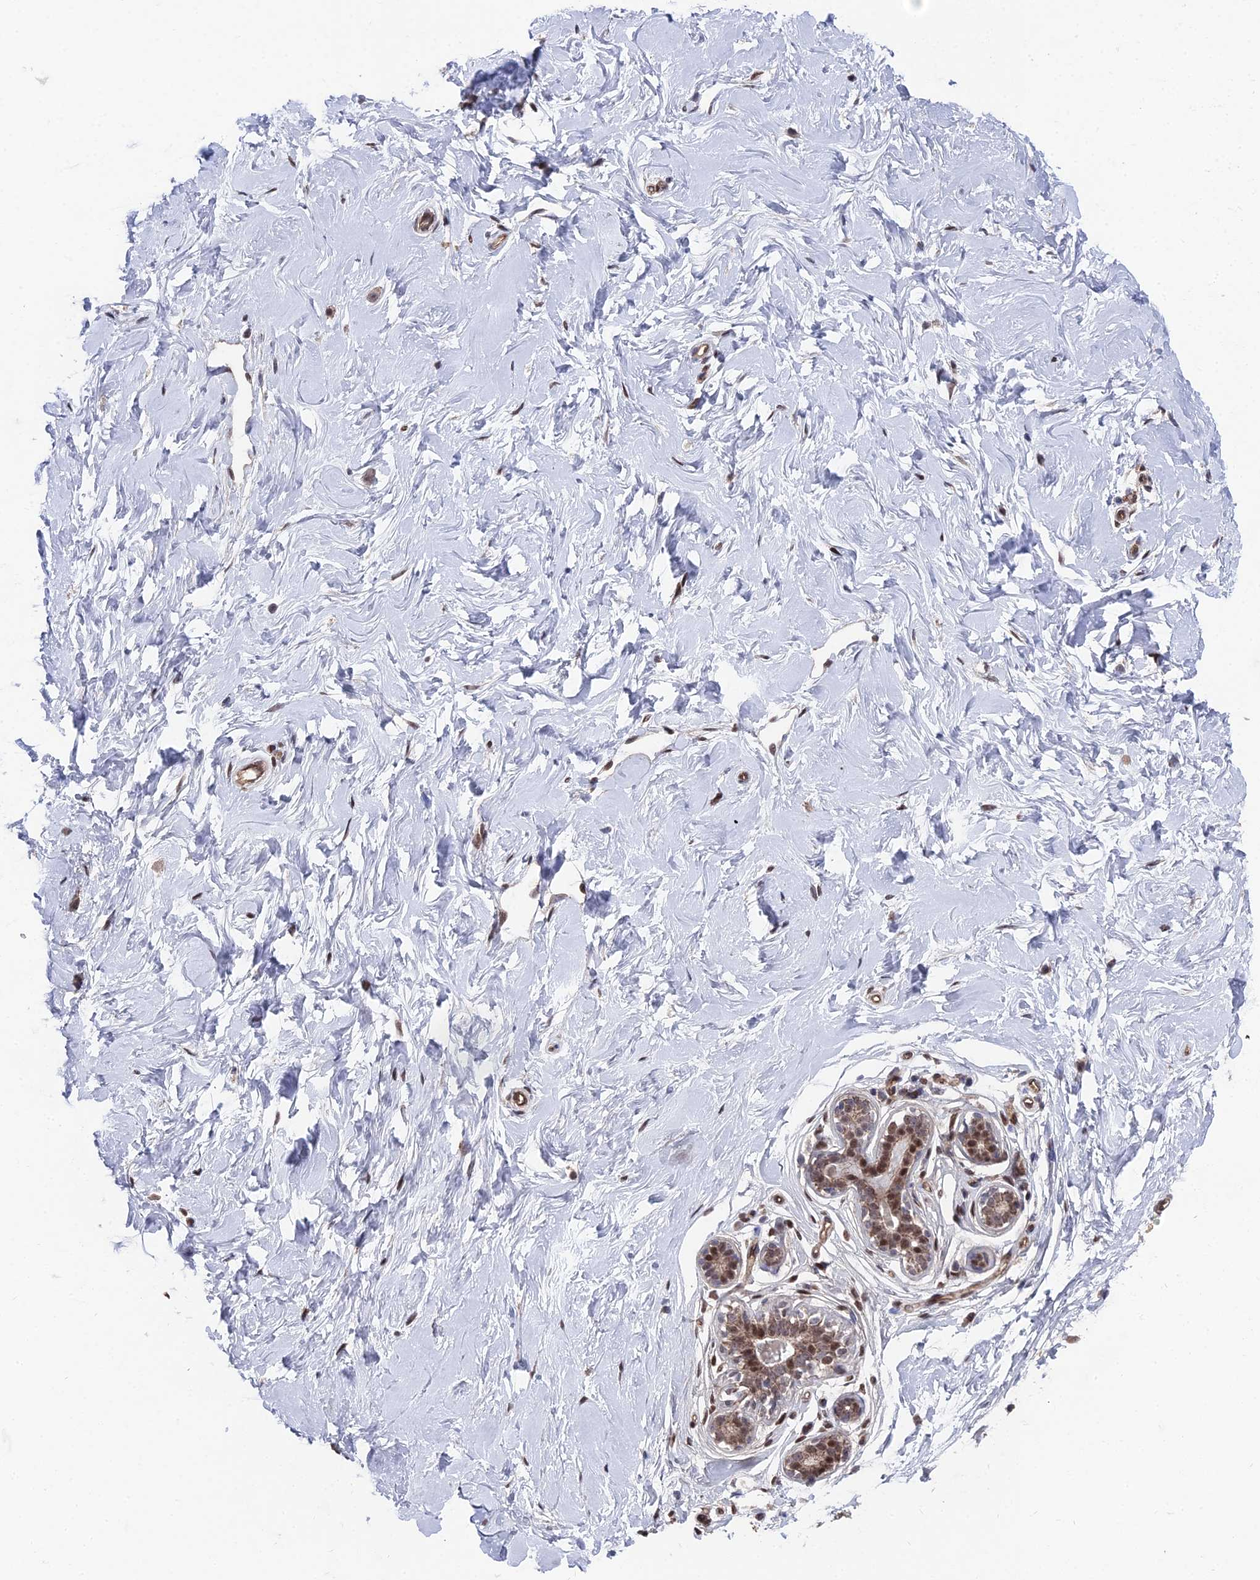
{"staining": {"intensity": "moderate", "quantity": ">75%", "location": "nuclear"}, "tissue": "breast", "cell_type": "Adipocytes", "image_type": "normal", "snomed": [{"axis": "morphology", "description": "Normal tissue, NOS"}, {"axis": "morphology", "description": "Adenoma, NOS"}, {"axis": "topography", "description": "Breast"}], "caption": "A histopathology image of breast stained for a protein exhibits moderate nuclear brown staining in adipocytes.", "gene": "UNC5D", "patient": {"sex": "female", "age": 23}}